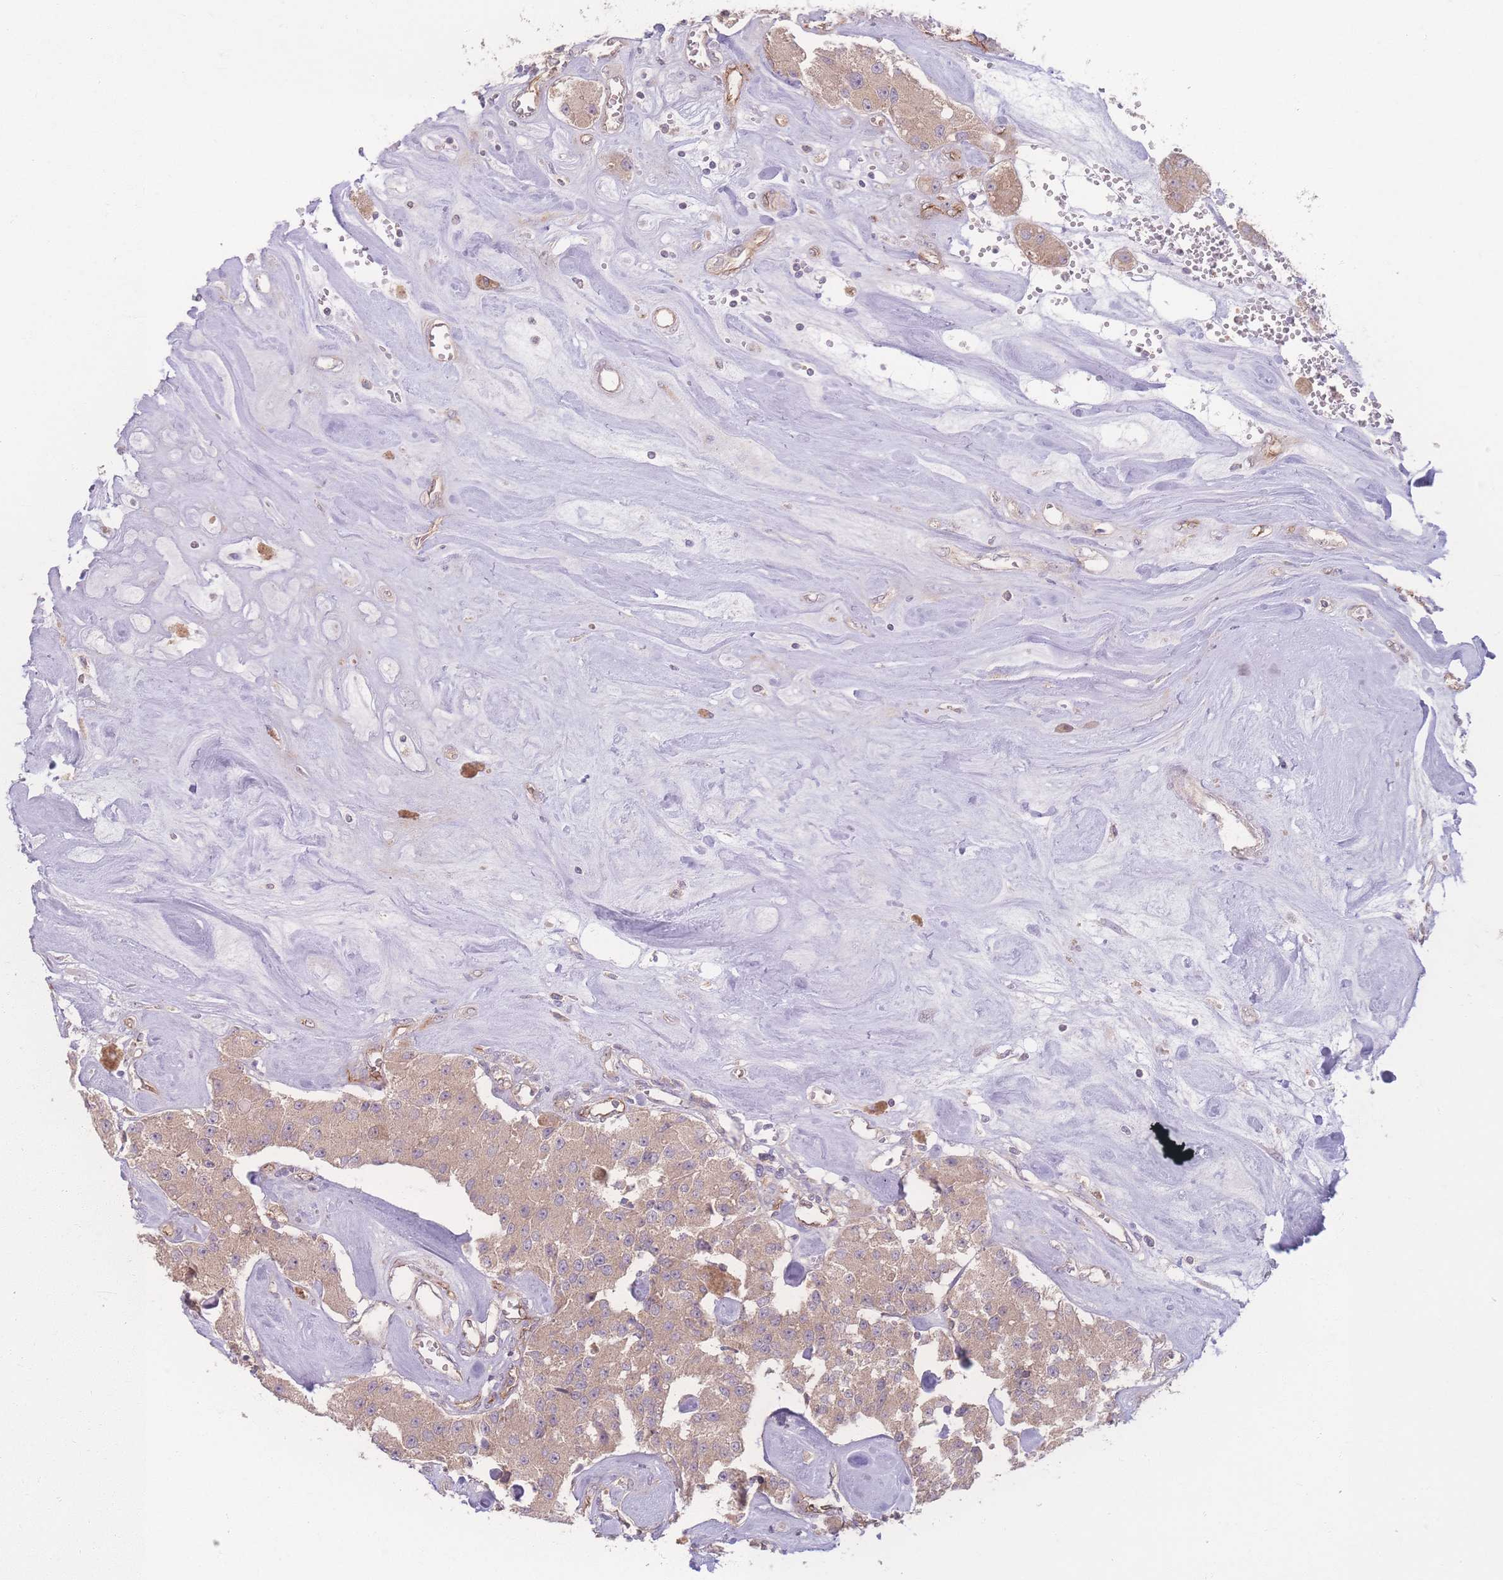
{"staining": {"intensity": "weak", "quantity": ">75%", "location": "cytoplasmic/membranous"}, "tissue": "carcinoid", "cell_type": "Tumor cells", "image_type": "cancer", "snomed": [{"axis": "morphology", "description": "Carcinoid, malignant, NOS"}, {"axis": "topography", "description": "Pancreas"}], "caption": "The image demonstrates a brown stain indicating the presence of a protein in the cytoplasmic/membranous of tumor cells in carcinoid (malignant).", "gene": "INSR", "patient": {"sex": "male", "age": 41}}